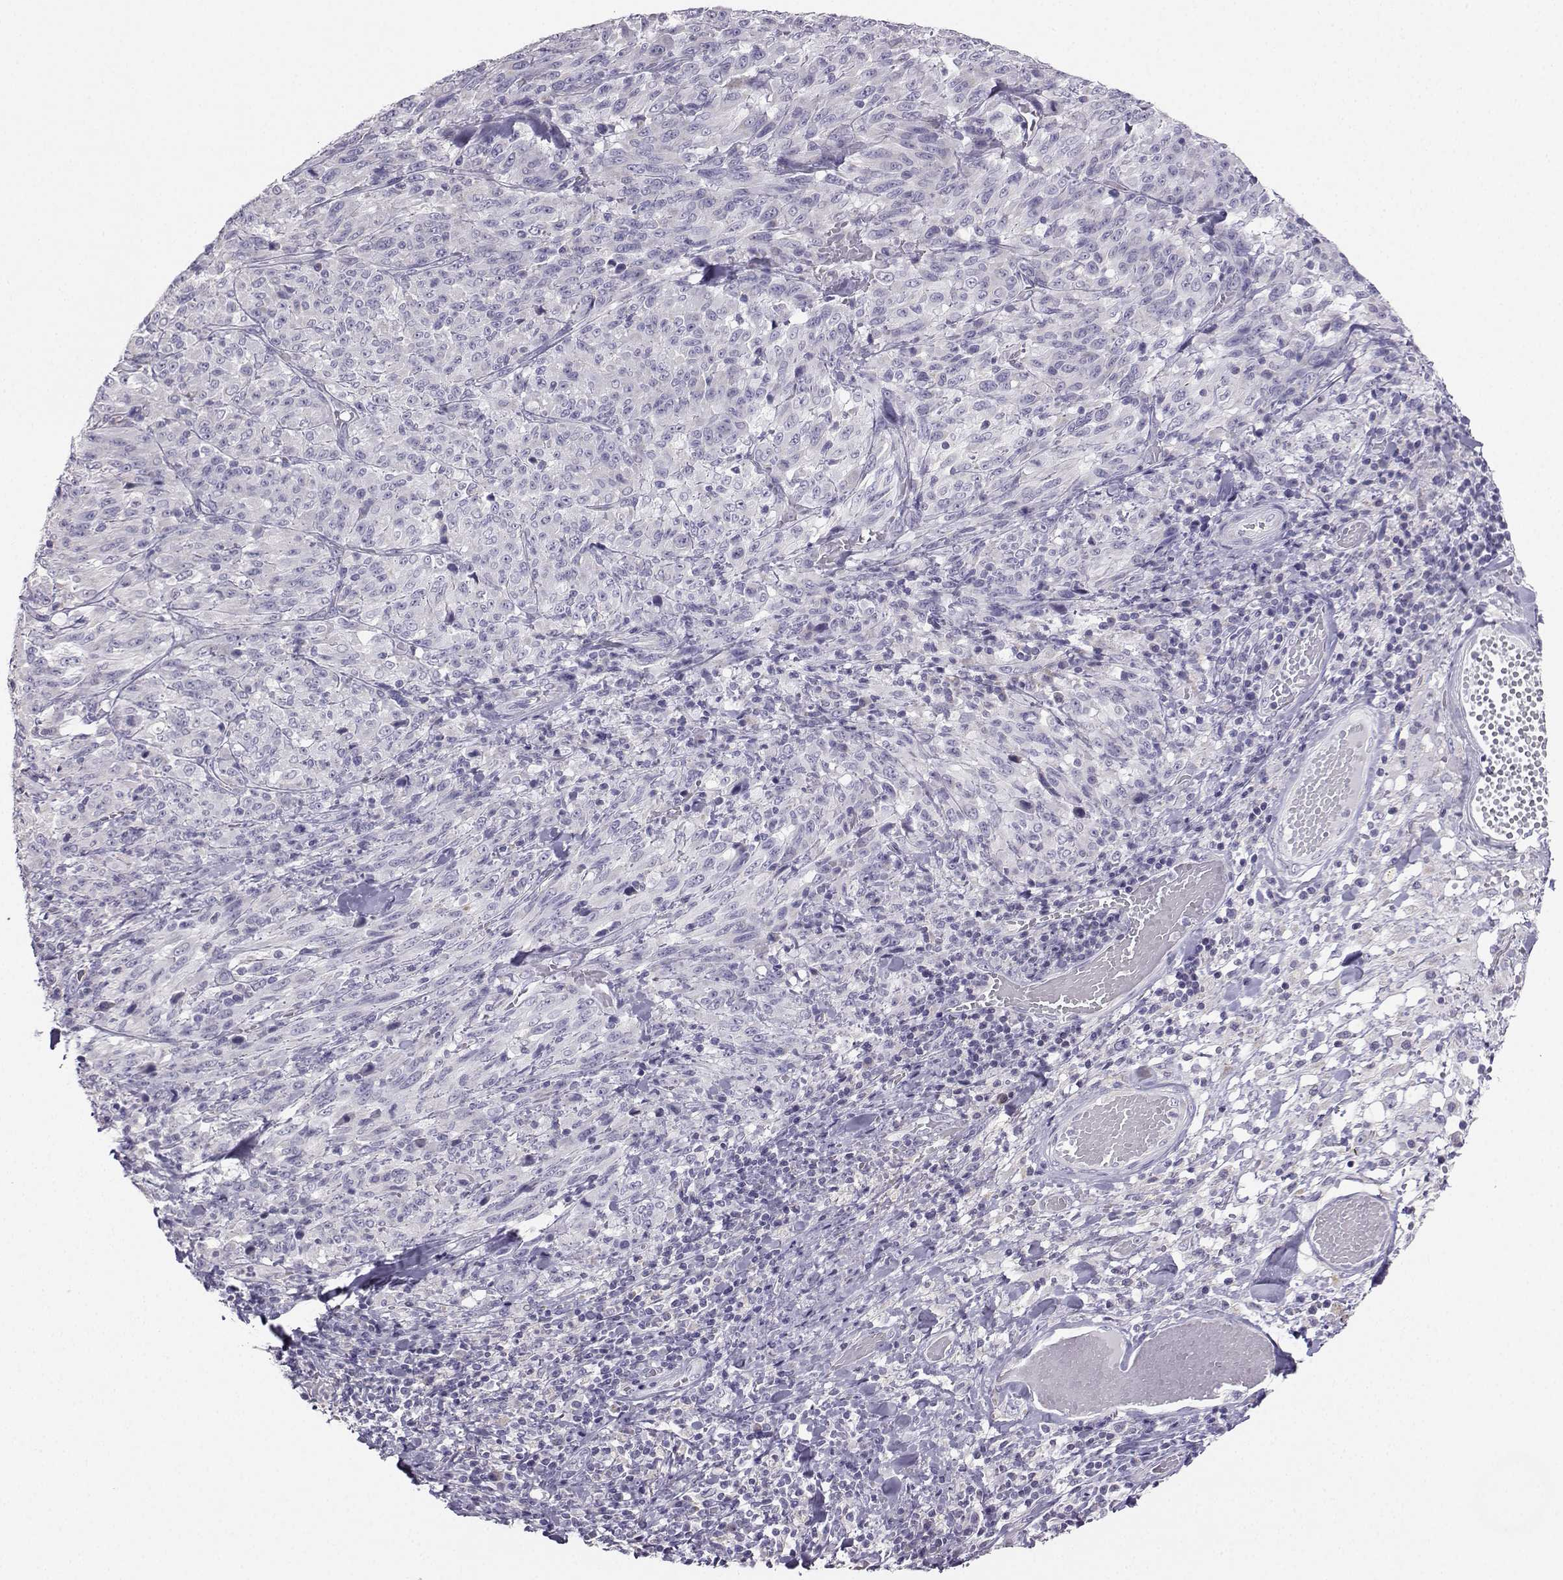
{"staining": {"intensity": "negative", "quantity": "none", "location": "none"}, "tissue": "melanoma", "cell_type": "Tumor cells", "image_type": "cancer", "snomed": [{"axis": "morphology", "description": "Malignant melanoma, NOS"}, {"axis": "topography", "description": "Skin"}], "caption": "This is an immunohistochemistry (IHC) photomicrograph of human melanoma. There is no staining in tumor cells.", "gene": "AVP", "patient": {"sex": "female", "age": 91}}